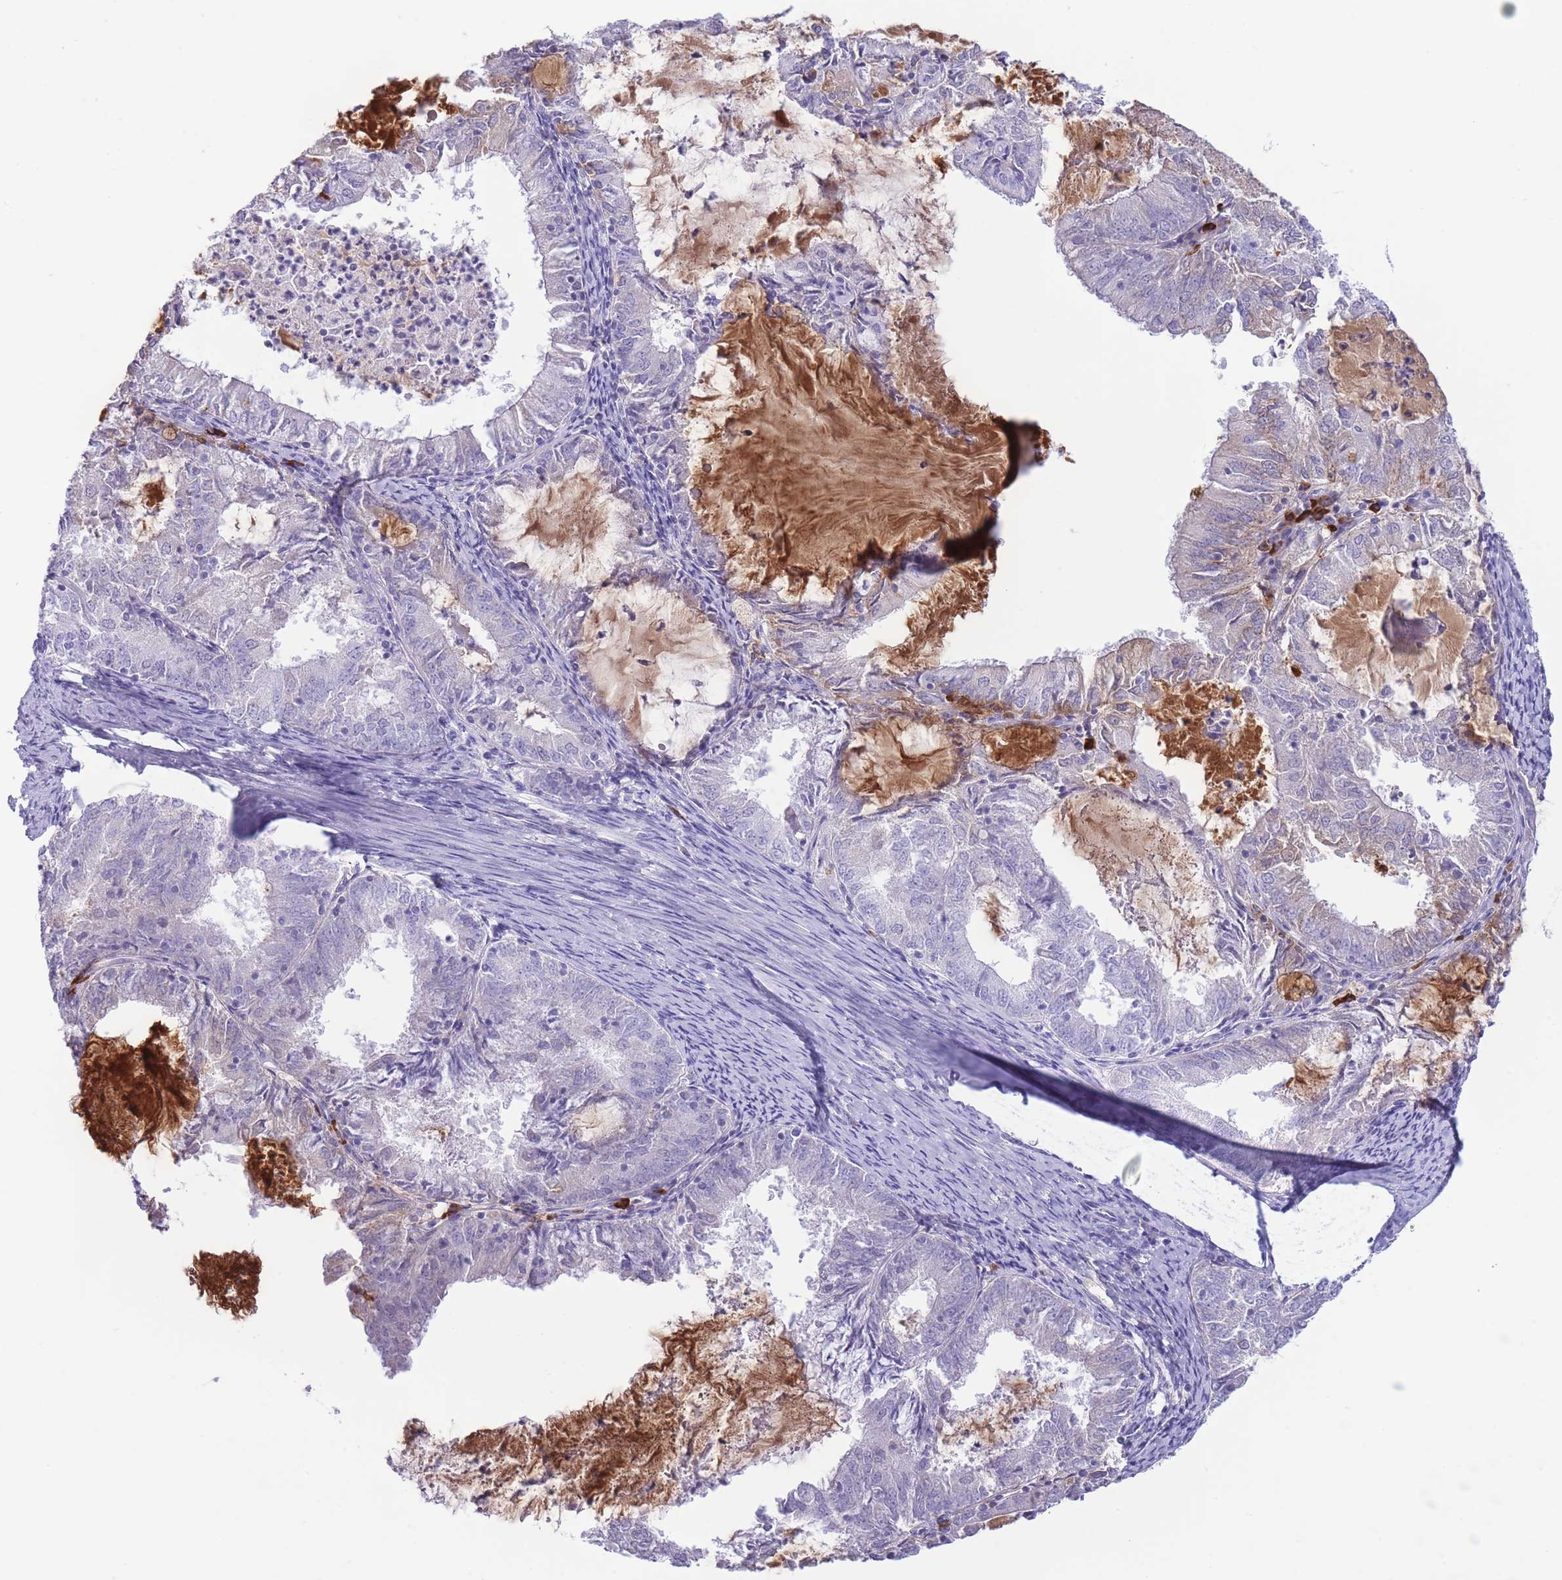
{"staining": {"intensity": "moderate", "quantity": "<25%", "location": "cytoplasmic/membranous"}, "tissue": "endometrial cancer", "cell_type": "Tumor cells", "image_type": "cancer", "snomed": [{"axis": "morphology", "description": "Adenocarcinoma, NOS"}, {"axis": "topography", "description": "Endometrium"}], "caption": "Immunohistochemistry (IHC) histopathology image of neoplastic tissue: human endometrial cancer stained using IHC shows low levels of moderate protein expression localized specifically in the cytoplasmic/membranous of tumor cells, appearing as a cytoplasmic/membranous brown color.", "gene": "ASAP3", "patient": {"sex": "female", "age": 57}}